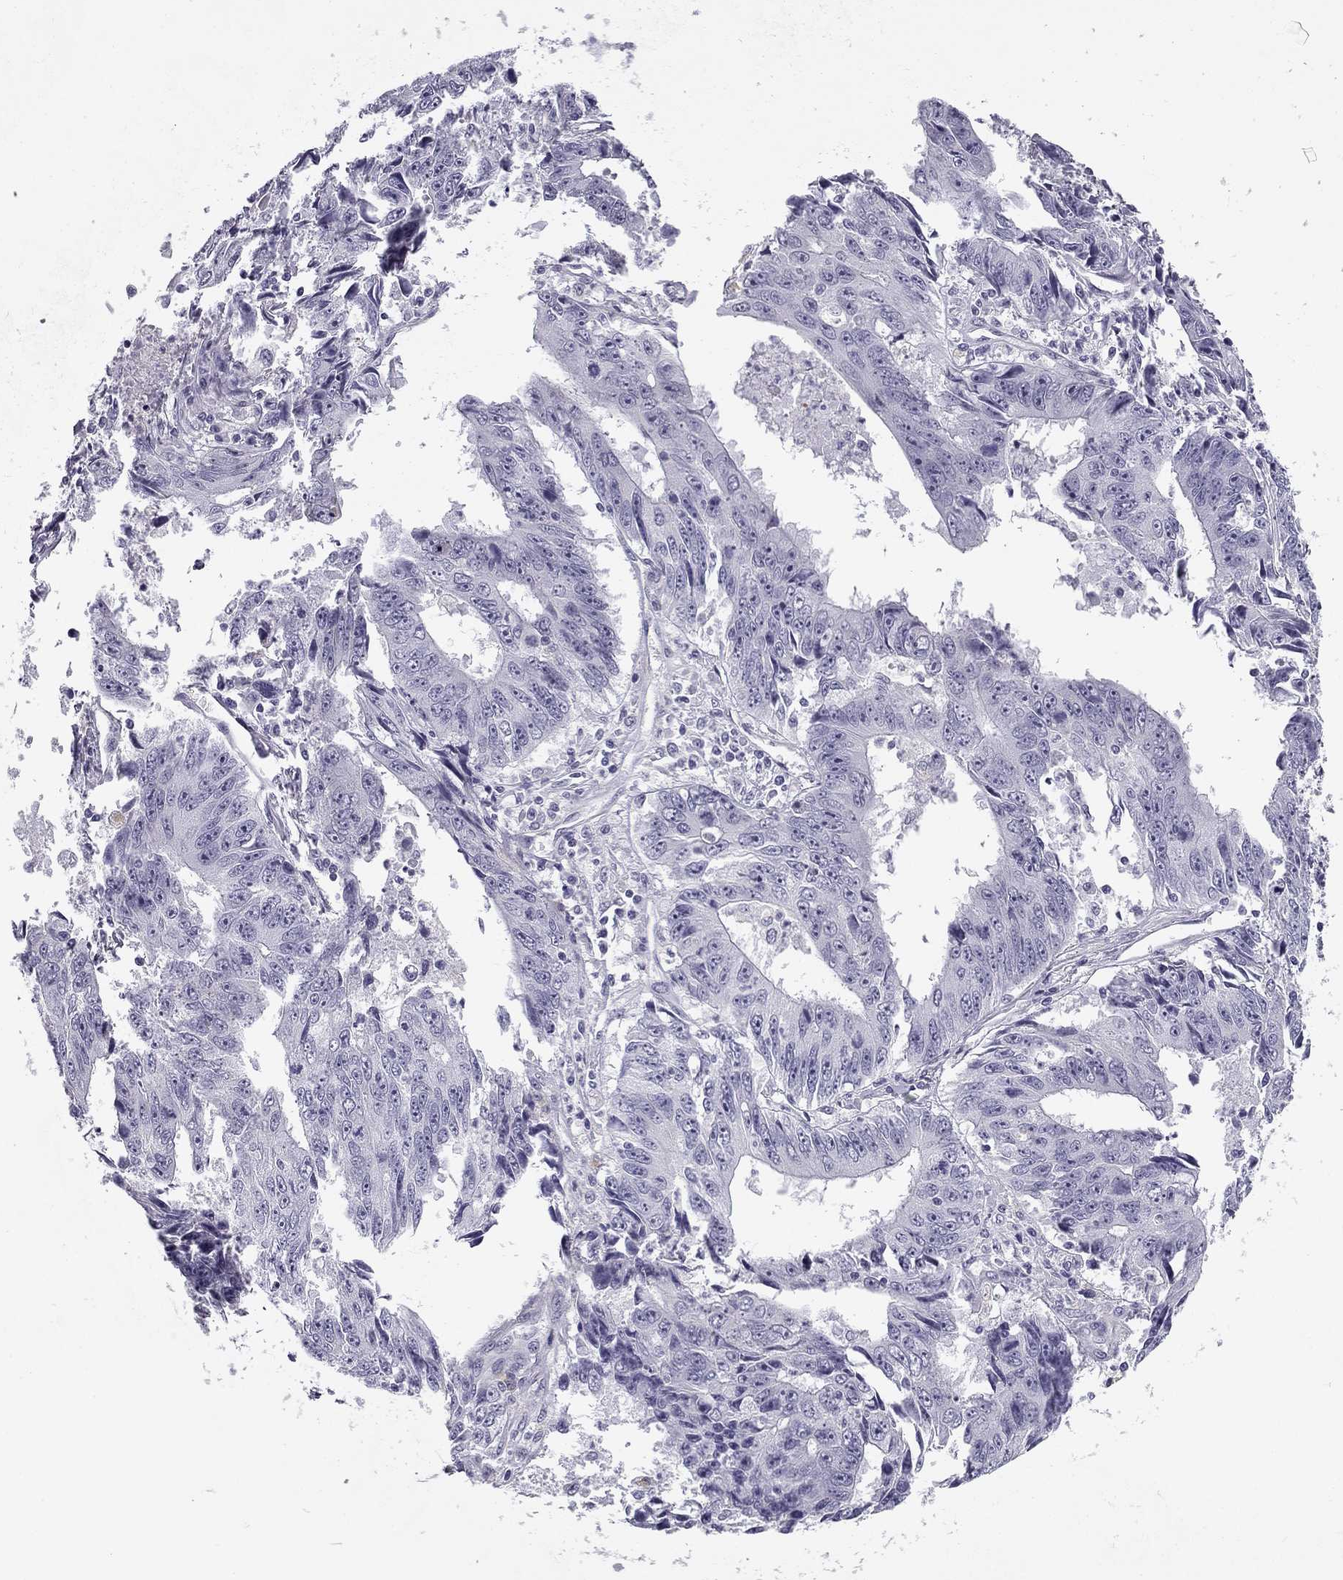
{"staining": {"intensity": "negative", "quantity": "none", "location": "none"}, "tissue": "liver cancer", "cell_type": "Tumor cells", "image_type": "cancer", "snomed": [{"axis": "morphology", "description": "Cholangiocarcinoma"}, {"axis": "topography", "description": "Liver"}], "caption": "Histopathology image shows no significant protein expression in tumor cells of liver cancer.", "gene": "MC5R", "patient": {"sex": "male", "age": 65}}